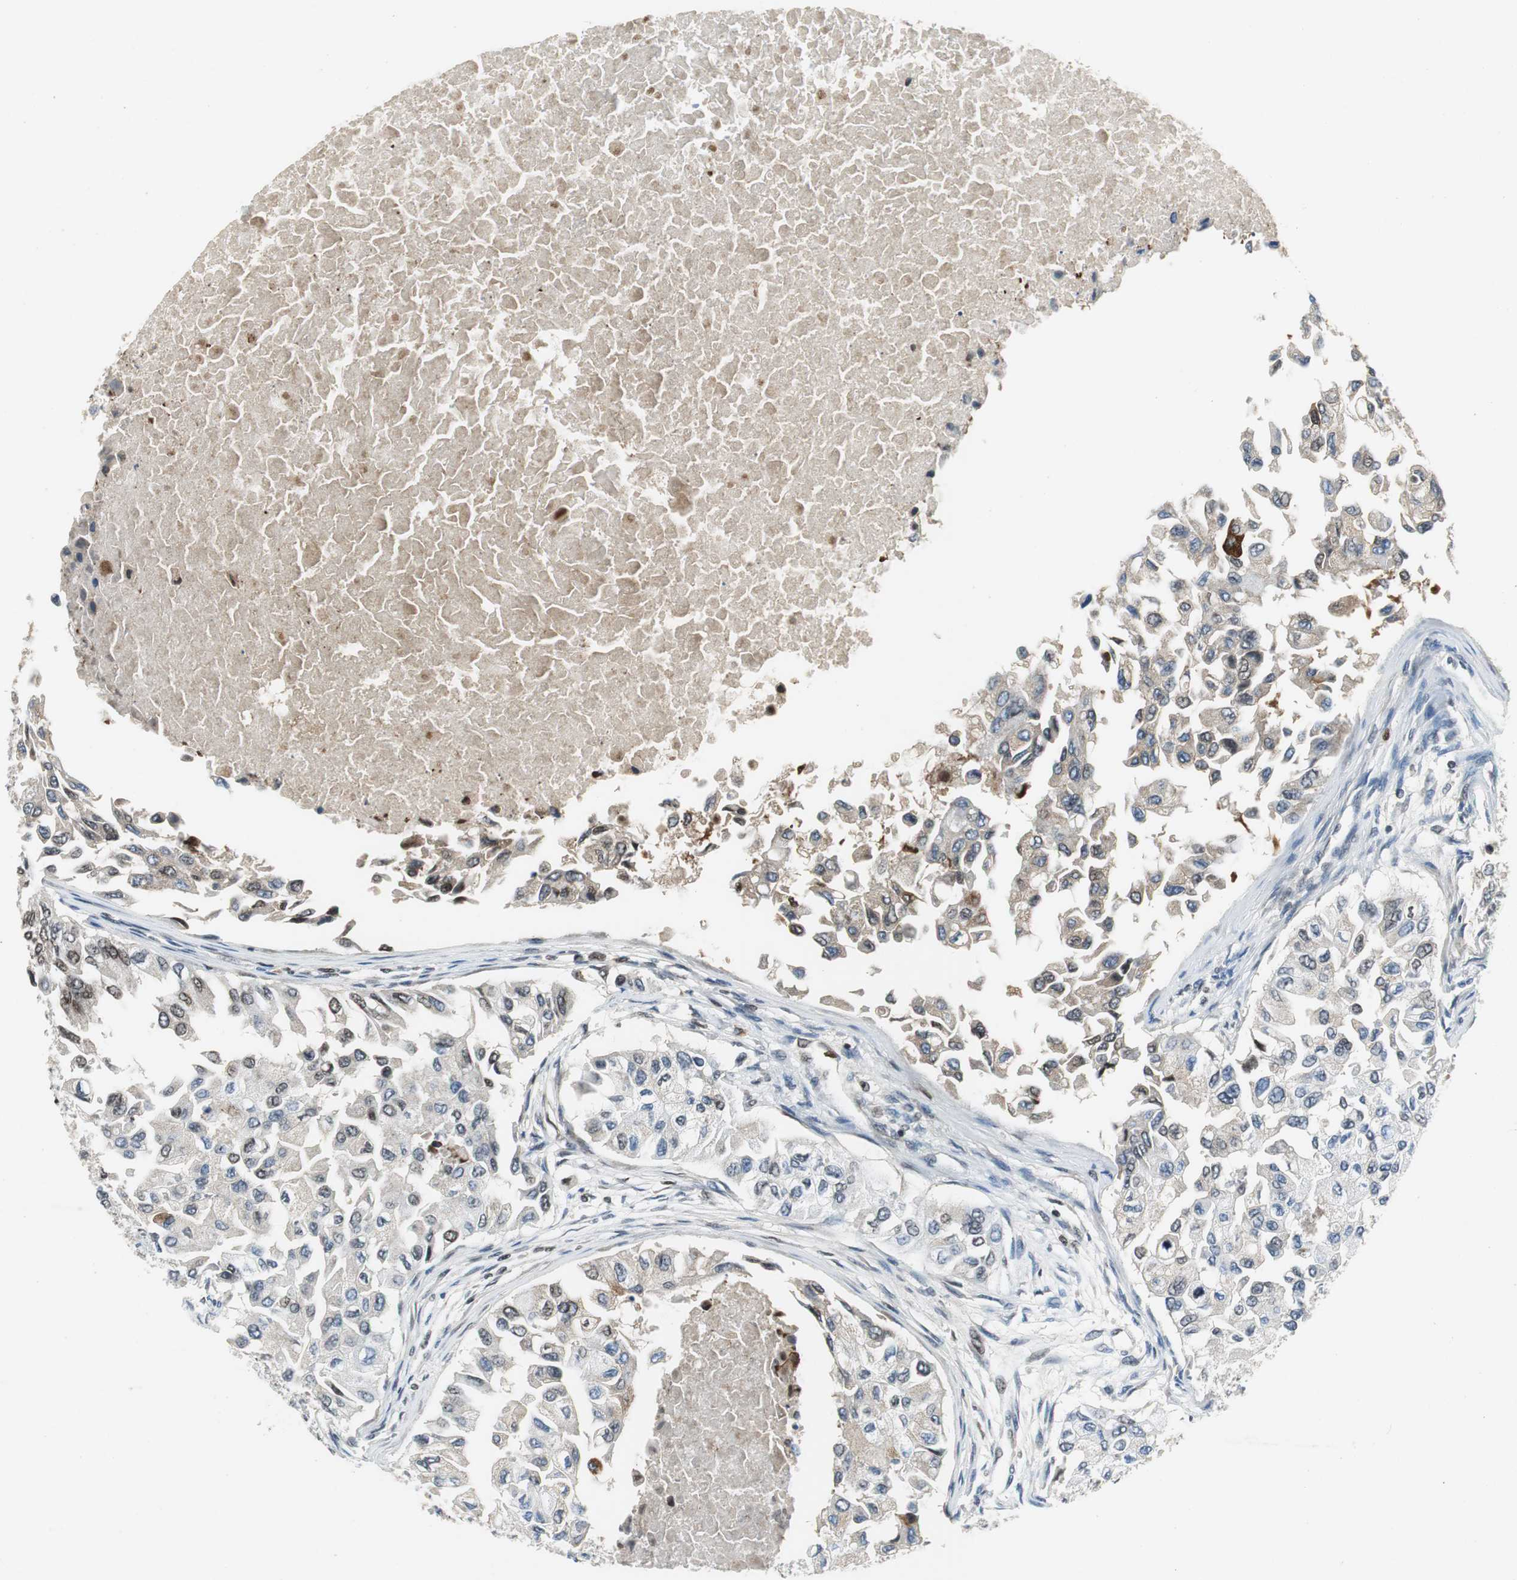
{"staining": {"intensity": "weak", "quantity": "<25%", "location": "nuclear"}, "tissue": "breast cancer", "cell_type": "Tumor cells", "image_type": "cancer", "snomed": [{"axis": "morphology", "description": "Normal tissue, NOS"}, {"axis": "morphology", "description": "Duct carcinoma"}, {"axis": "topography", "description": "Breast"}], "caption": "Human breast cancer stained for a protein using IHC exhibits no staining in tumor cells.", "gene": "ORM1", "patient": {"sex": "female", "age": 49}}